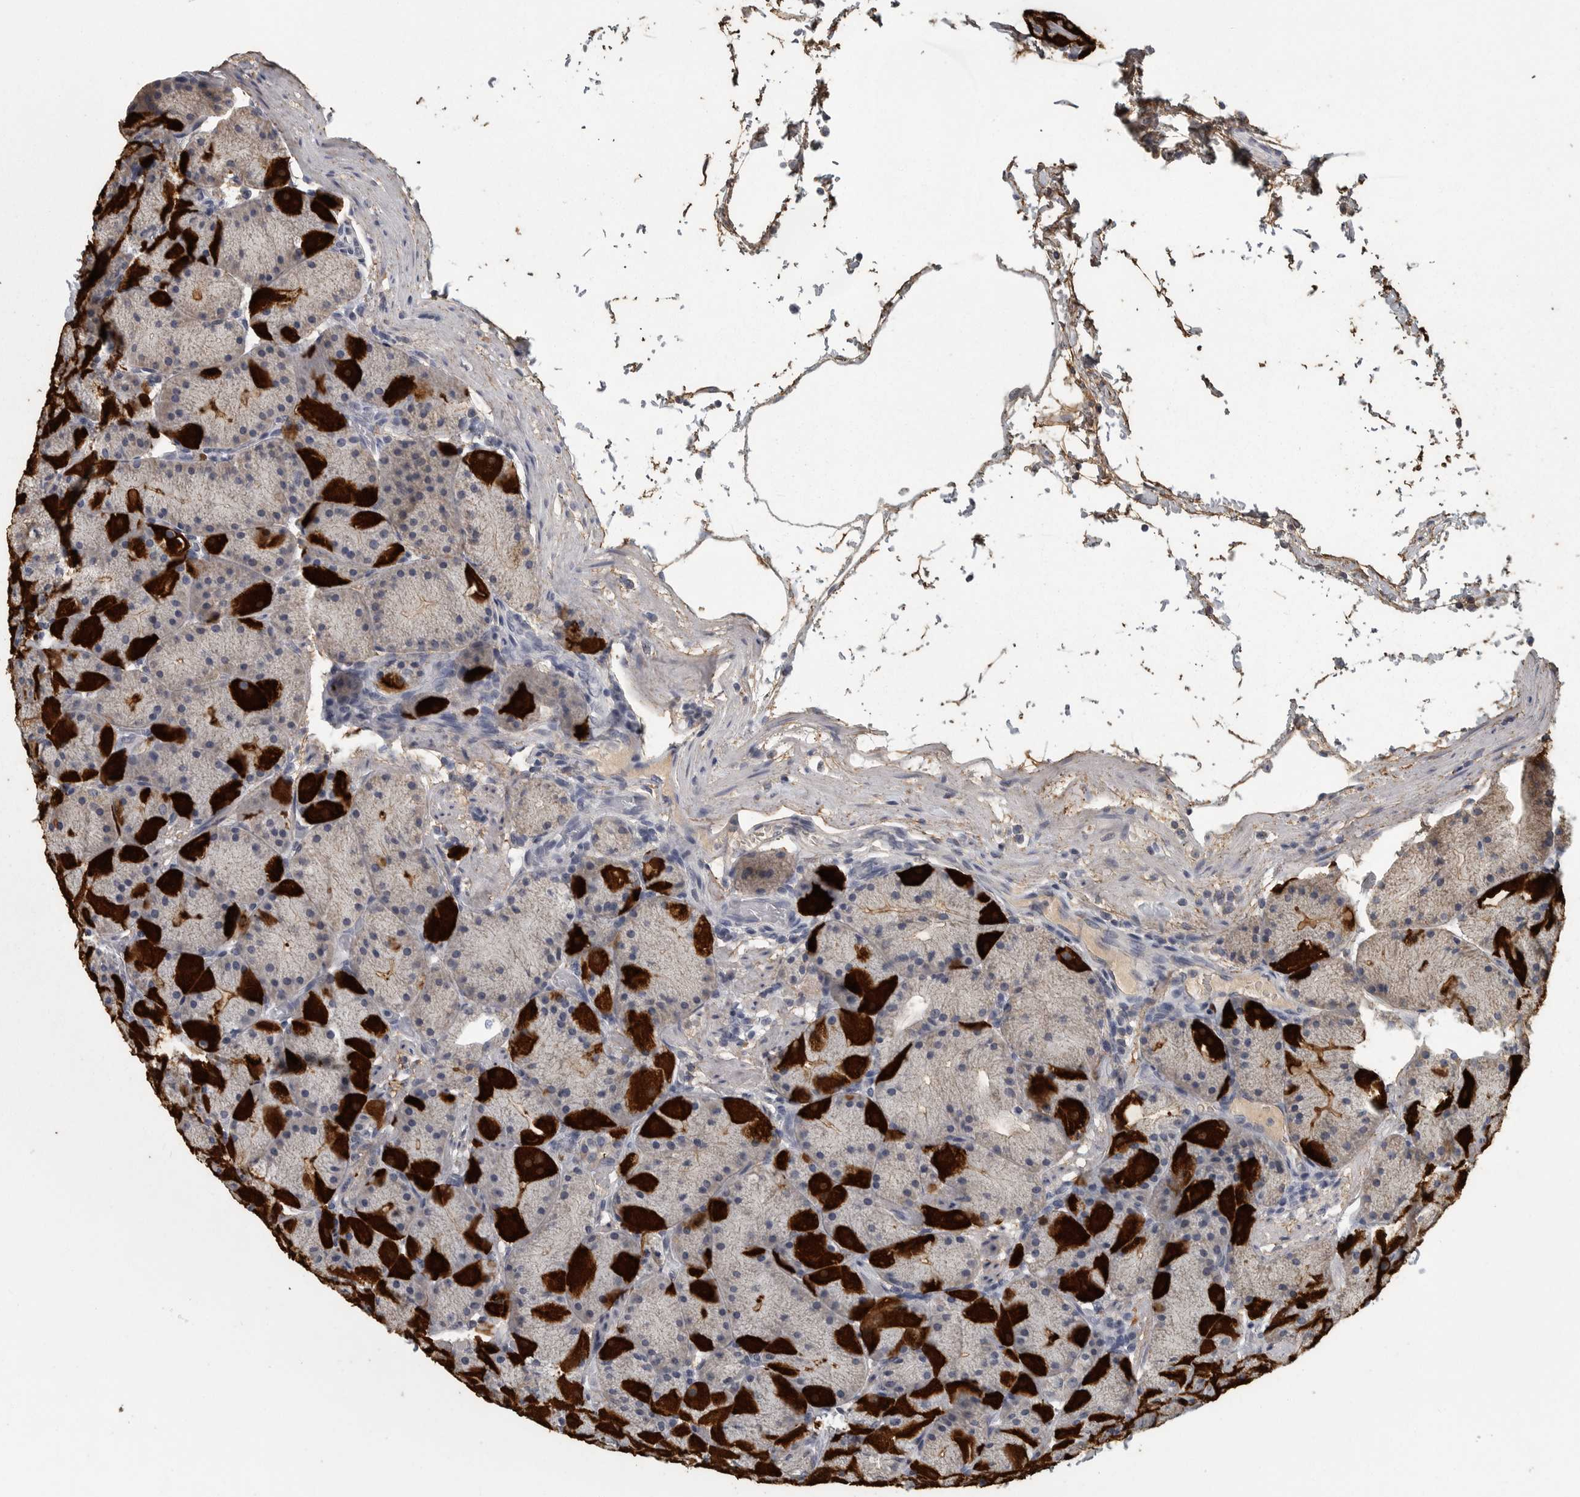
{"staining": {"intensity": "strong", "quantity": "25%-75%", "location": "cytoplasmic/membranous"}, "tissue": "stomach", "cell_type": "Glandular cells", "image_type": "normal", "snomed": [{"axis": "morphology", "description": "Normal tissue, NOS"}, {"axis": "topography", "description": "Stomach, upper"}, {"axis": "topography", "description": "Stomach"}], "caption": "IHC (DAB) staining of normal stomach reveals strong cytoplasmic/membranous protein expression in about 25%-75% of glandular cells. (Brightfield microscopy of DAB IHC at high magnification).", "gene": "FRK", "patient": {"sex": "male", "age": 48}}